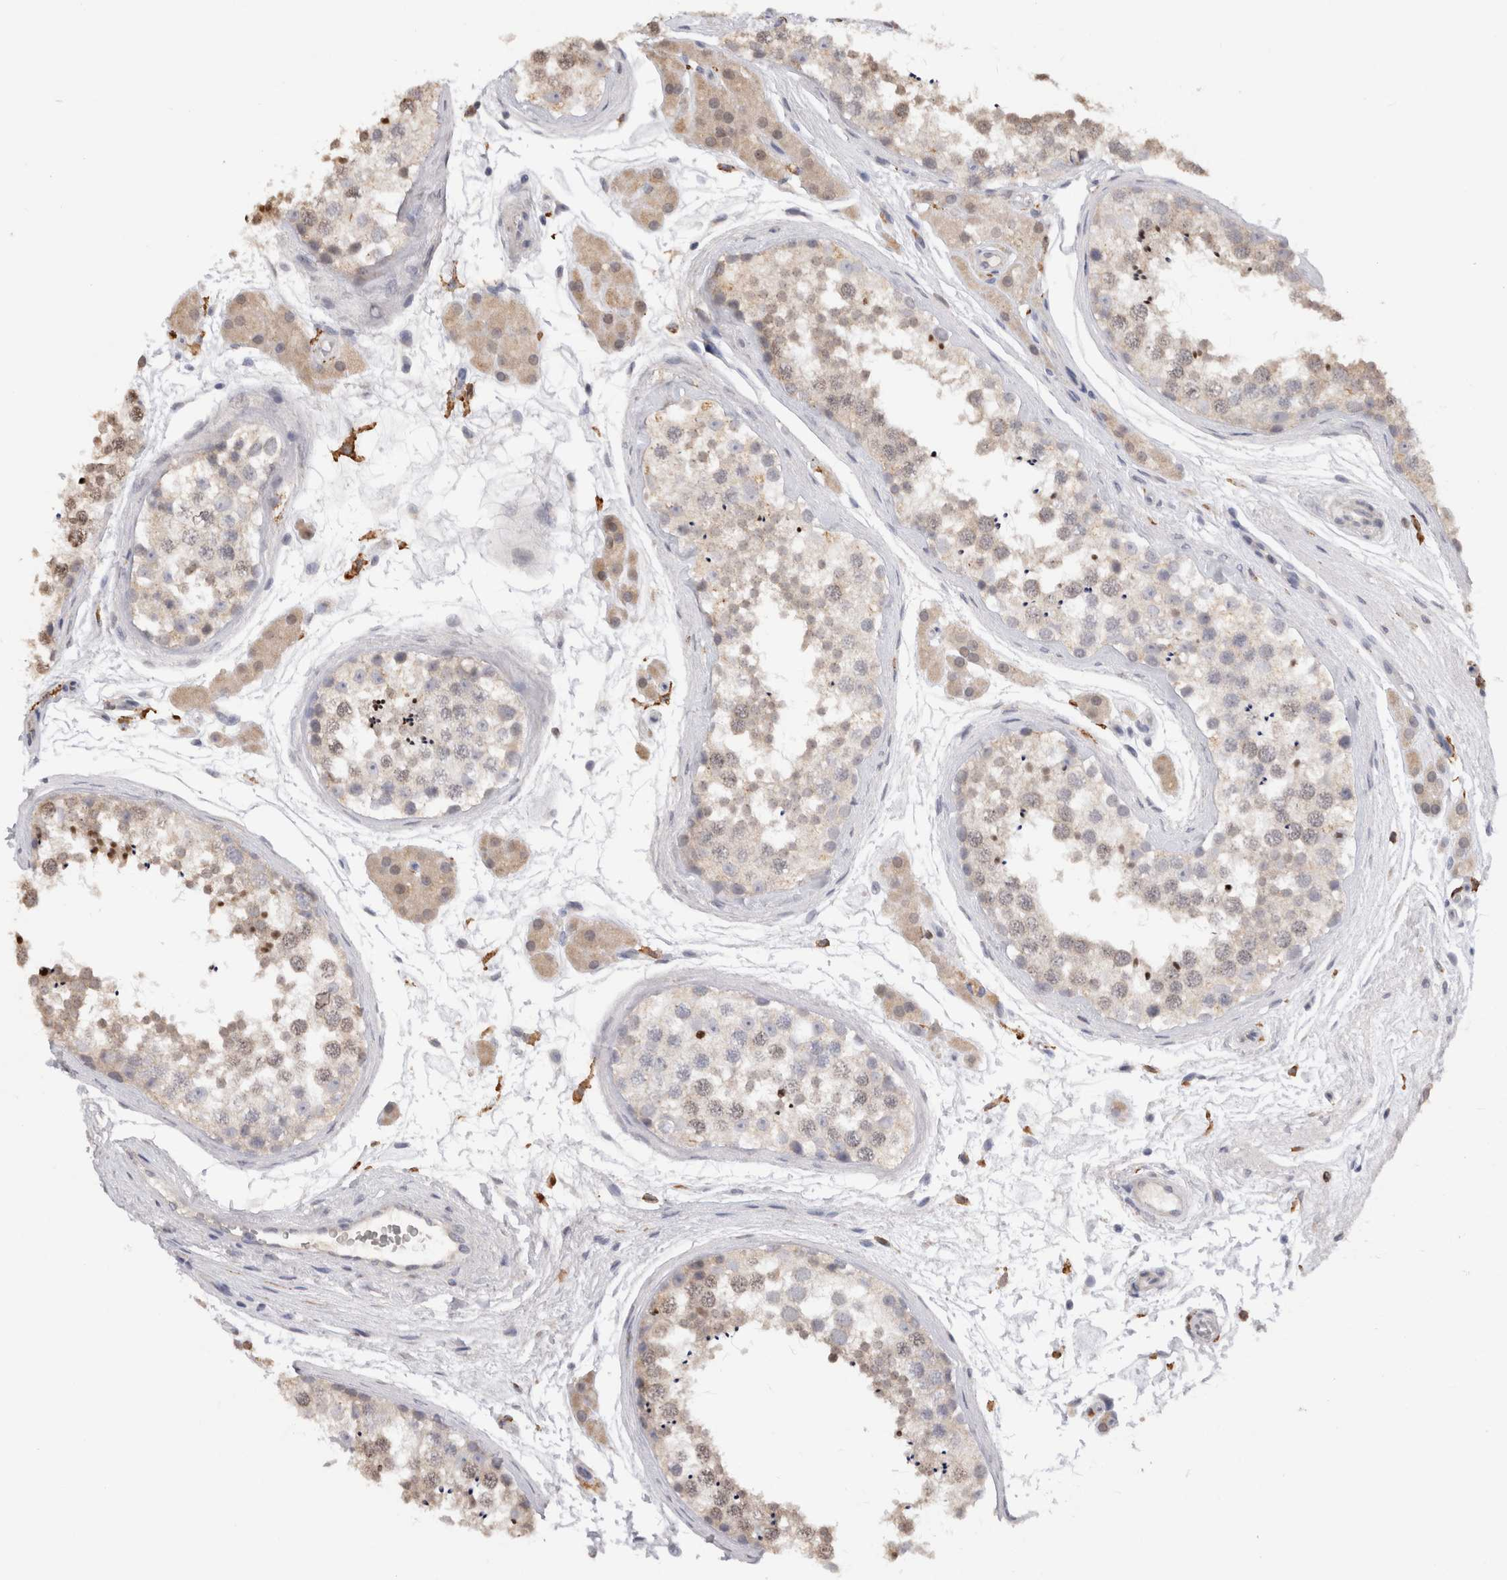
{"staining": {"intensity": "weak", "quantity": "25%-75%", "location": "cytoplasmic/membranous,nuclear"}, "tissue": "testis", "cell_type": "Cells in seminiferous ducts", "image_type": "normal", "snomed": [{"axis": "morphology", "description": "Normal tissue, NOS"}, {"axis": "topography", "description": "Testis"}], "caption": "Immunohistochemistry (IHC) of benign human testis shows low levels of weak cytoplasmic/membranous,nuclear positivity in about 25%-75% of cells in seminiferous ducts.", "gene": "VSIG4", "patient": {"sex": "male", "age": 56}}